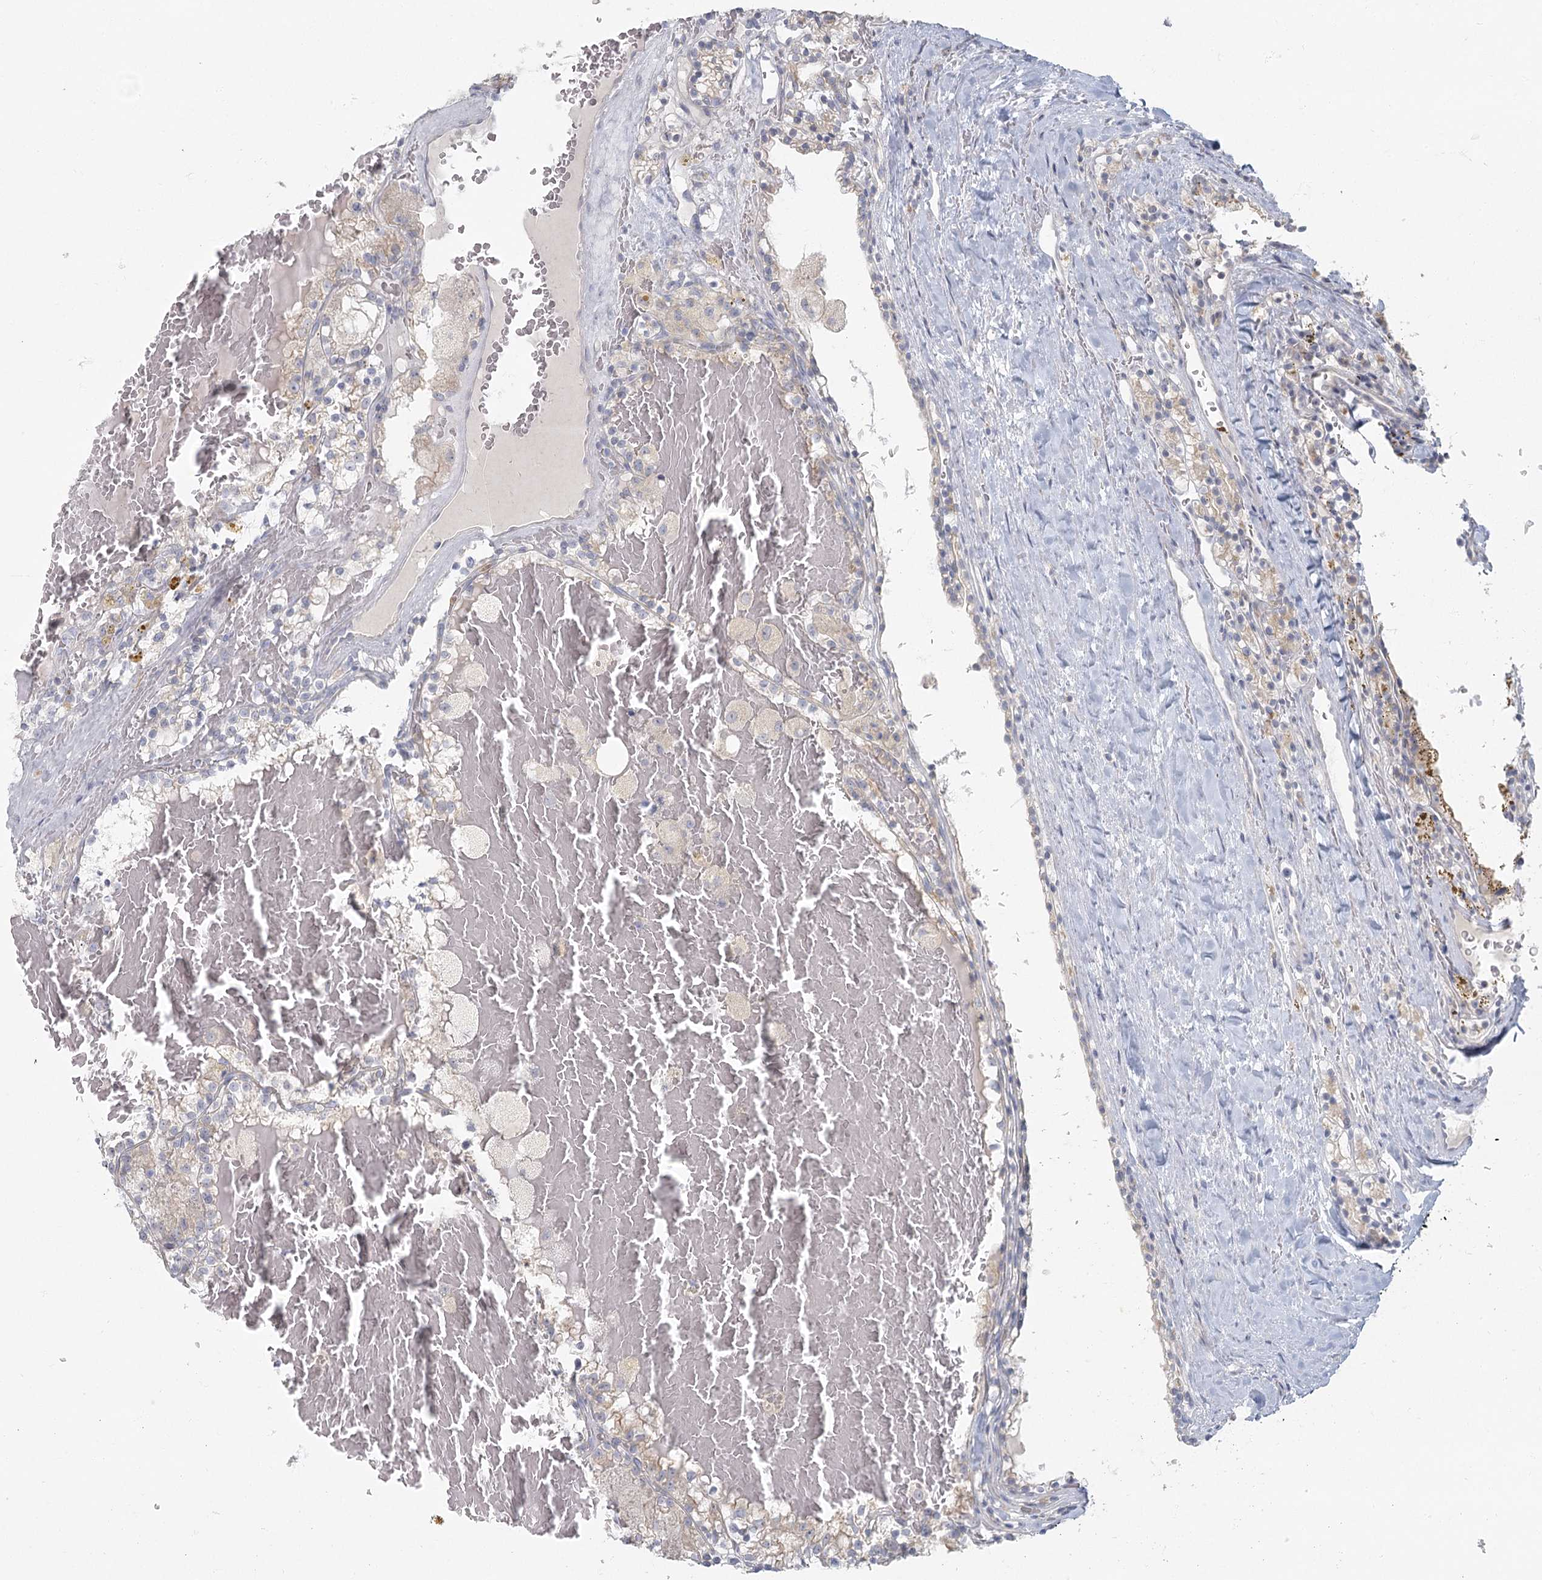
{"staining": {"intensity": "weak", "quantity": "<25%", "location": "cytoplasmic/membranous"}, "tissue": "renal cancer", "cell_type": "Tumor cells", "image_type": "cancer", "snomed": [{"axis": "morphology", "description": "Adenocarcinoma, NOS"}, {"axis": "topography", "description": "Kidney"}], "caption": "This micrograph is of adenocarcinoma (renal) stained with immunohistochemistry to label a protein in brown with the nuclei are counter-stained blue. There is no staining in tumor cells.", "gene": "FAM110C", "patient": {"sex": "female", "age": 56}}